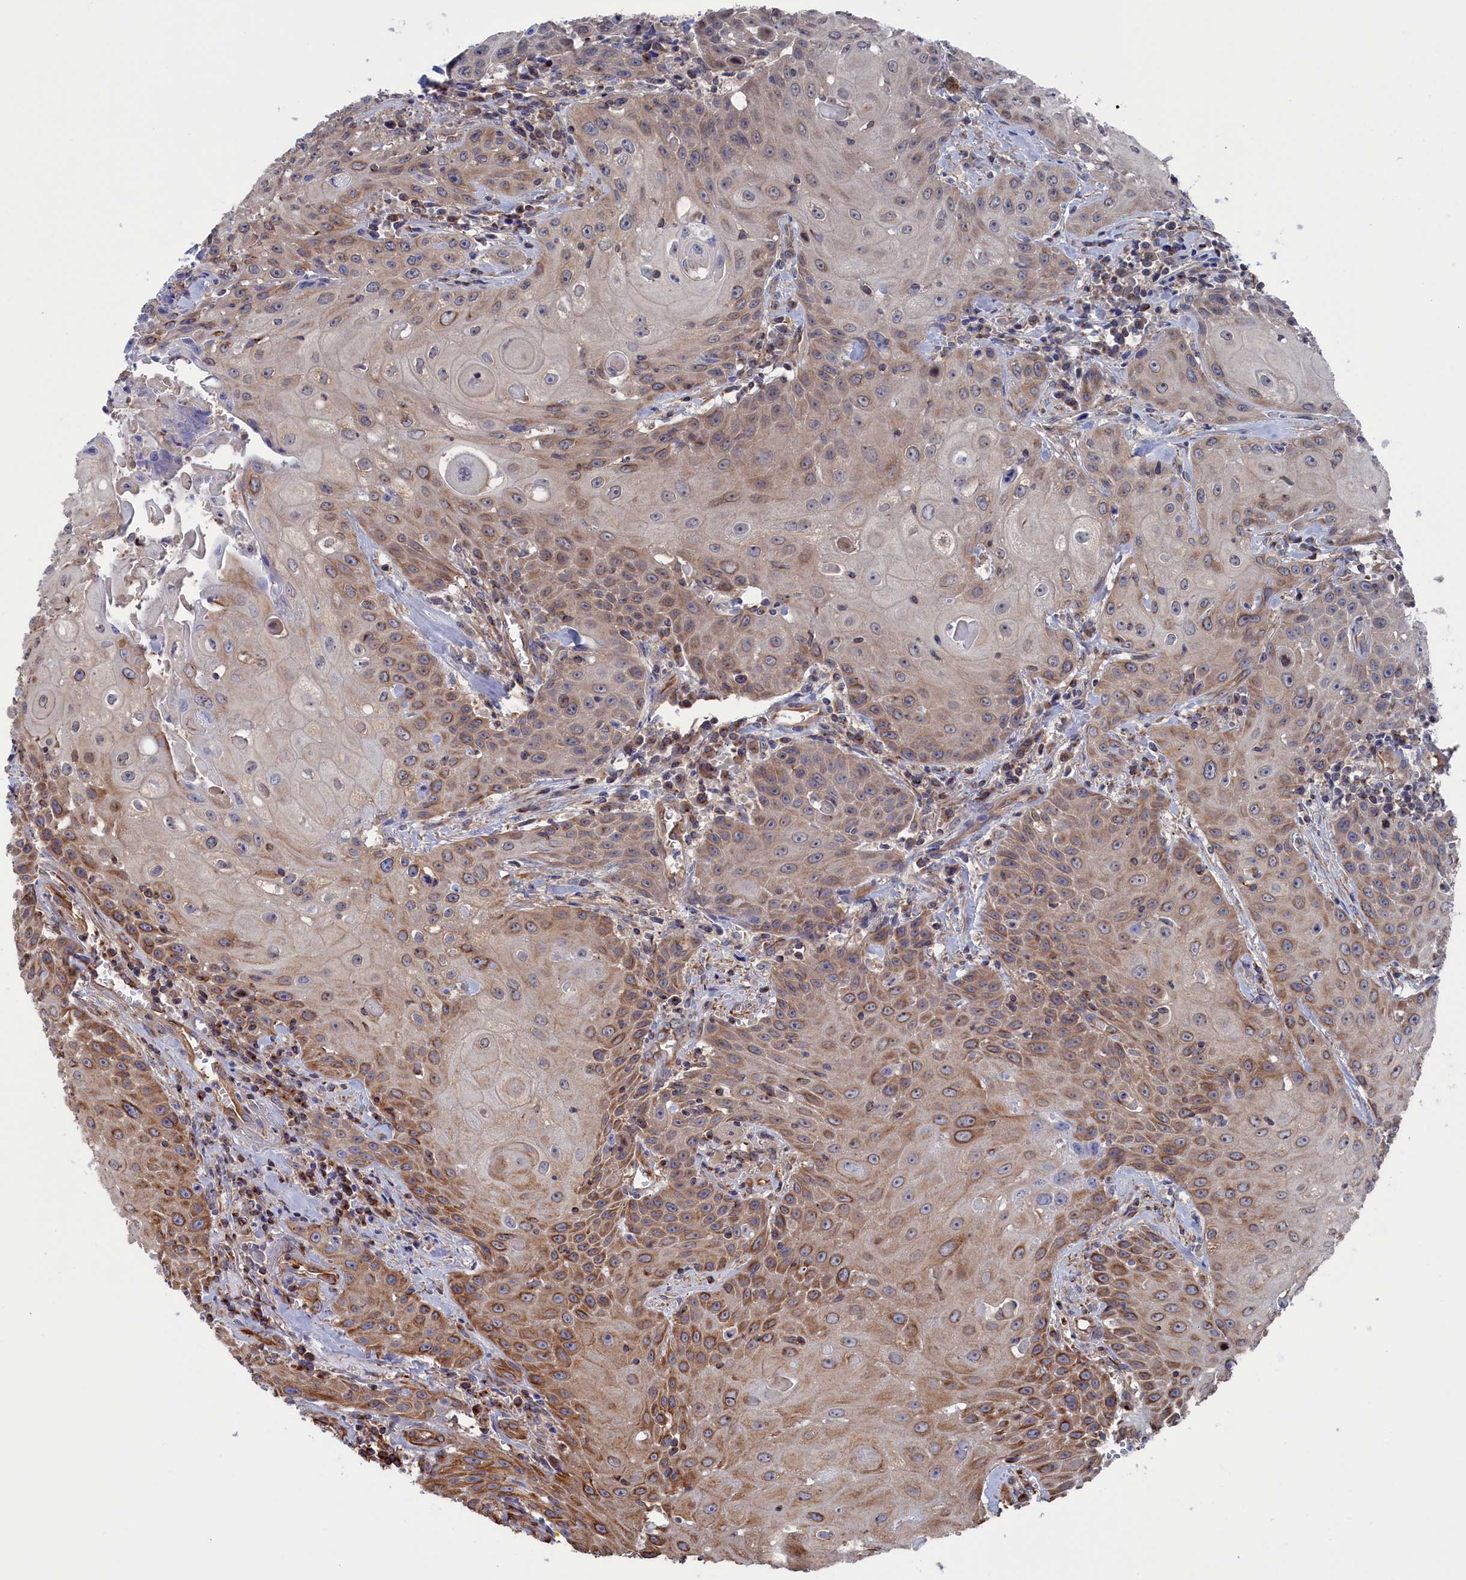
{"staining": {"intensity": "moderate", "quantity": "25%-75%", "location": "cytoplasmic/membranous"}, "tissue": "head and neck cancer", "cell_type": "Tumor cells", "image_type": "cancer", "snomed": [{"axis": "morphology", "description": "Squamous cell carcinoma, NOS"}, {"axis": "topography", "description": "Oral tissue"}, {"axis": "topography", "description": "Head-Neck"}], "caption": "This histopathology image exhibits immunohistochemistry (IHC) staining of human head and neck cancer (squamous cell carcinoma), with medium moderate cytoplasmic/membranous staining in about 25%-75% of tumor cells.", "gene": "NUTF2", "patient": {"sex": "female", "age": 82}}